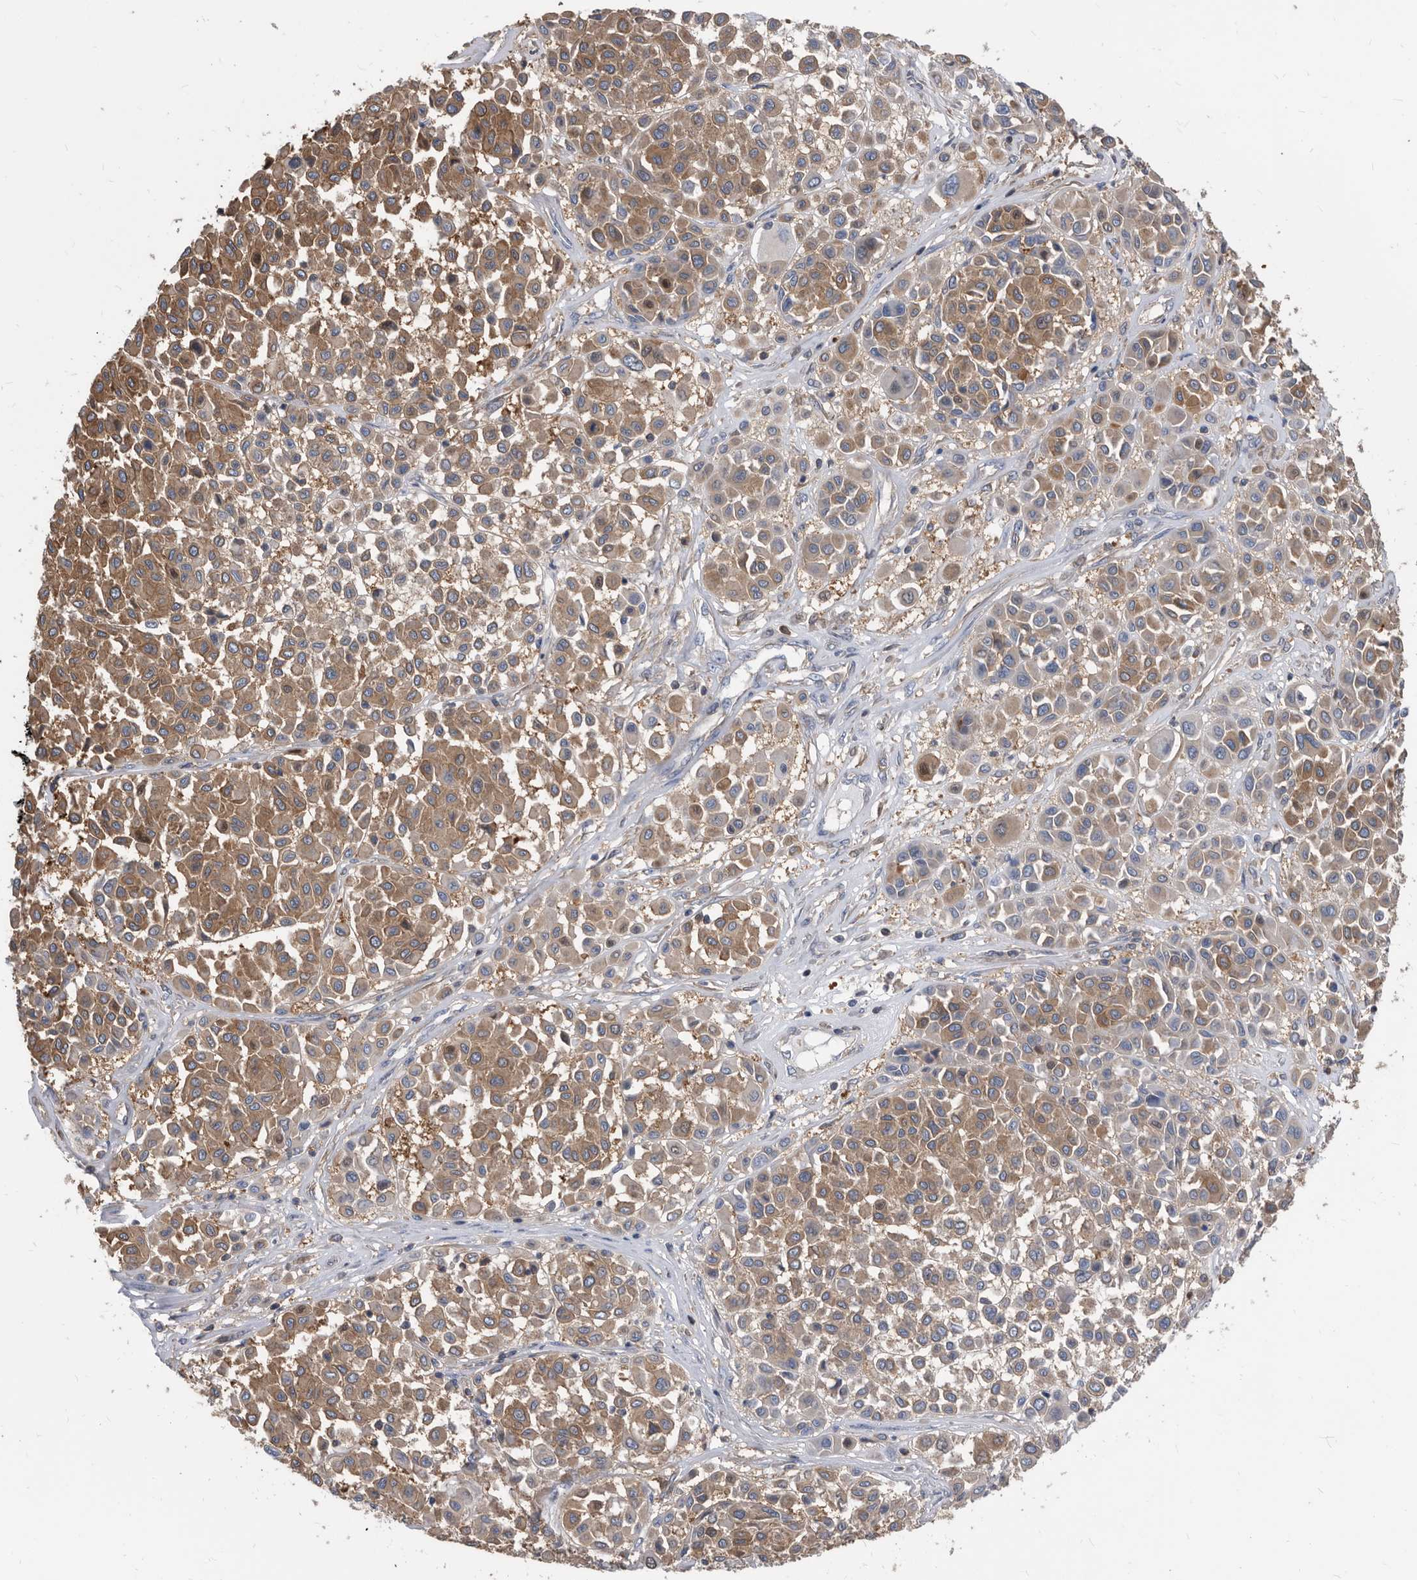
{"staining": {"intensity": "moderate", "quantity": ">75%", "location": "cytoplasmic/membranous"}, "tissue": "melanoma", "cell_type": "Tumor cells", "image_type": "cancer", "snomed": [{"axis": "morphology", "description": "Malignant melanoma, Metastatic site"}, {"axis": "topography", "description": "Soft tissue"}], "caption": "Malignant melanoma (metastatic site) stained with a brown dye exhibits moderate cytoplasmic/membranous positive positivity in about >75% of tumor cells.", "gene": "APEH", "patient": {"sex": "male", "age": 41}}